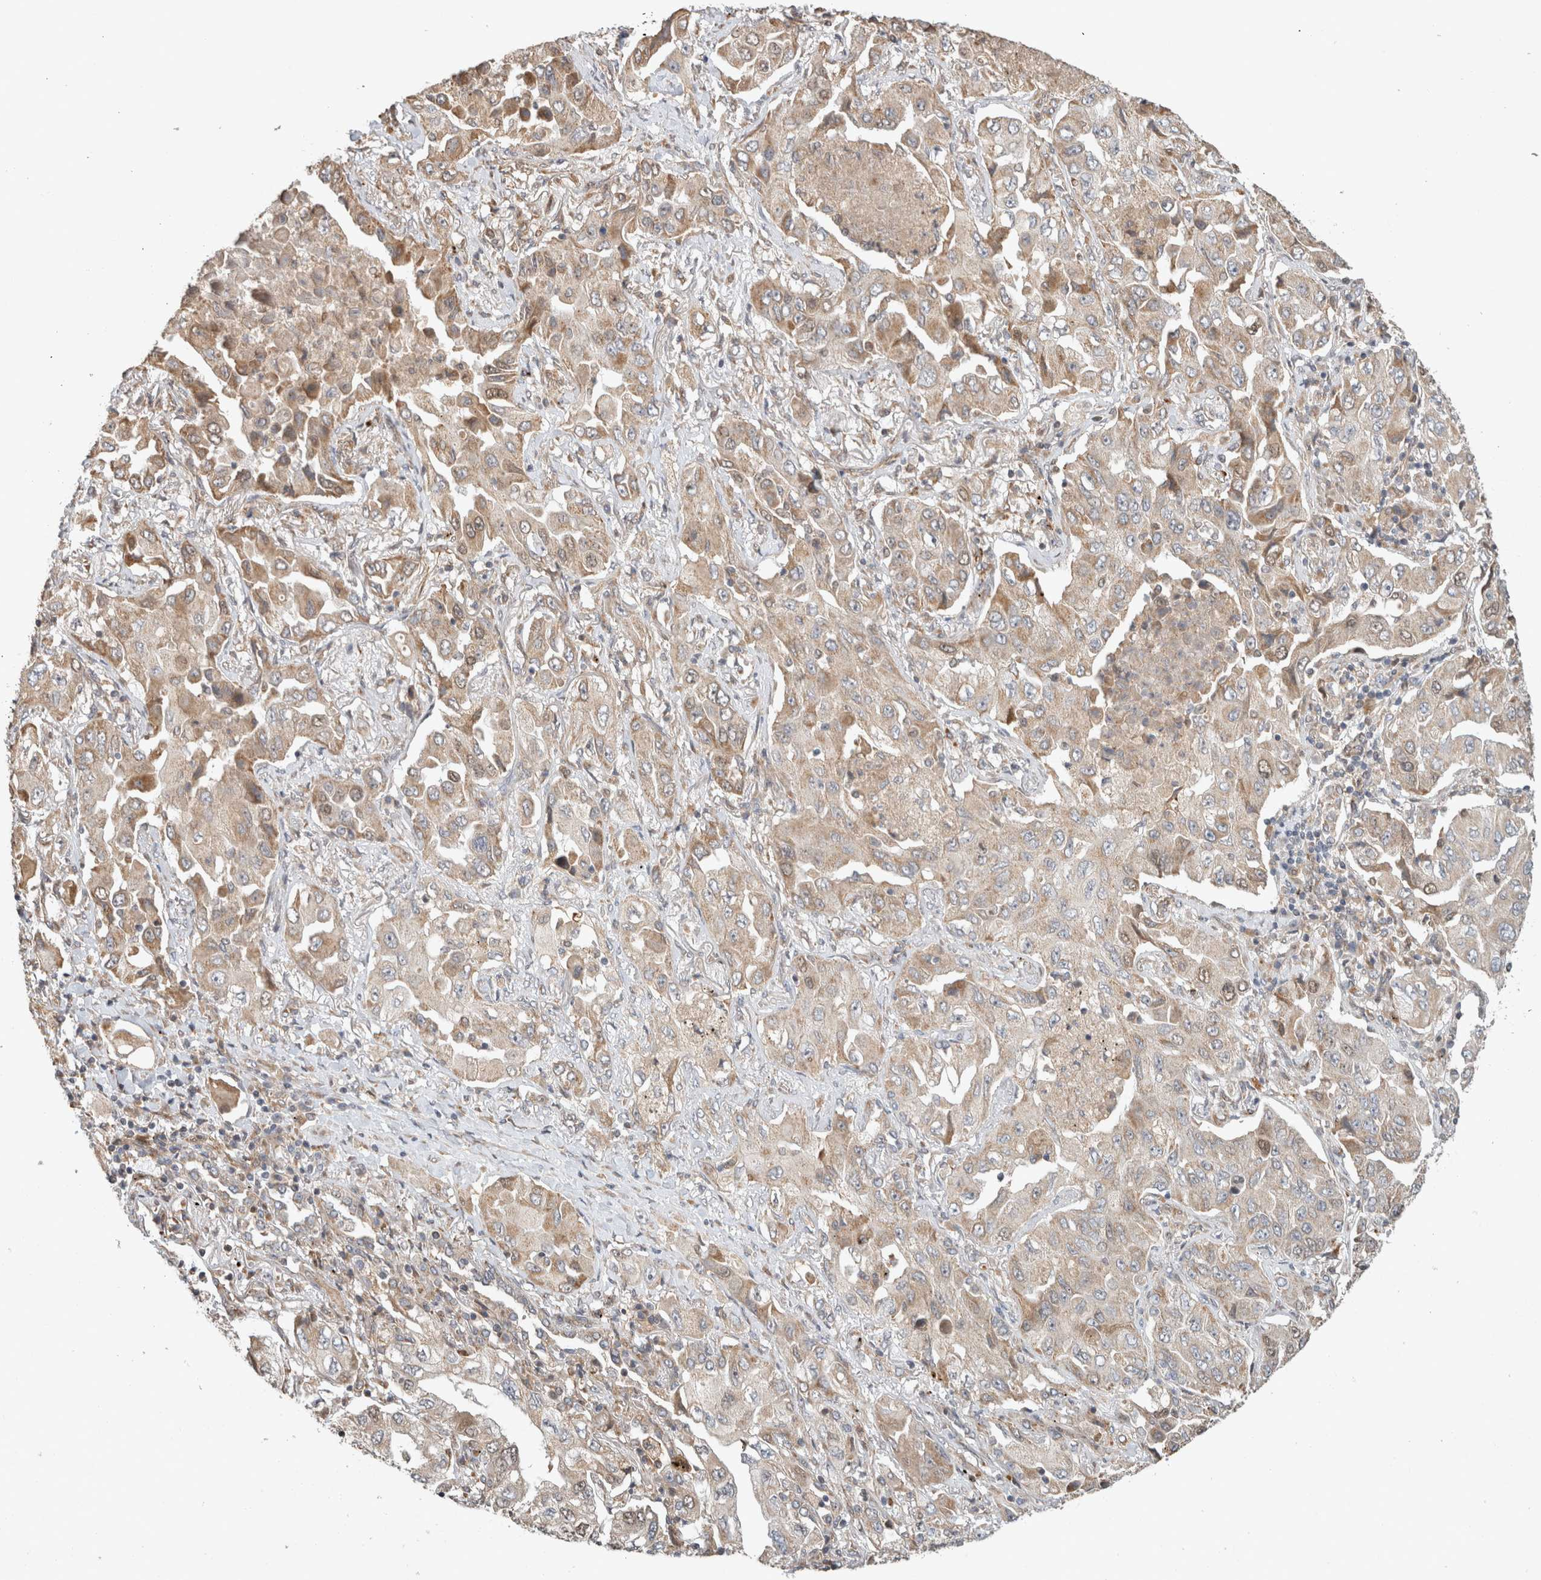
{"staining": {"intensity": "weak", "quantity": ">75%", "location": "cytoplasmic/membranous"}, "tissue": "lung cancer", "cell_type": "Tumor cells", "image_type": "cancer", "snomed": [{"axis": "morphology", "description": "Adenocarcinoma, NOS"}, {"axis": "topography", "description": "Lung"}], "caption": "Protein analysis of lung cancer tissue shows weak cytoplasmic/membranous positivity in about >75% of tumor cells. The staining was performed using DAB (3,3'-diaminobenzidine), with brown indicating positive protein expression. Nuclei are stained blue with hematoxylin.", "gene": "GINS4", "patient": {"sex": "female", "age": 65}}